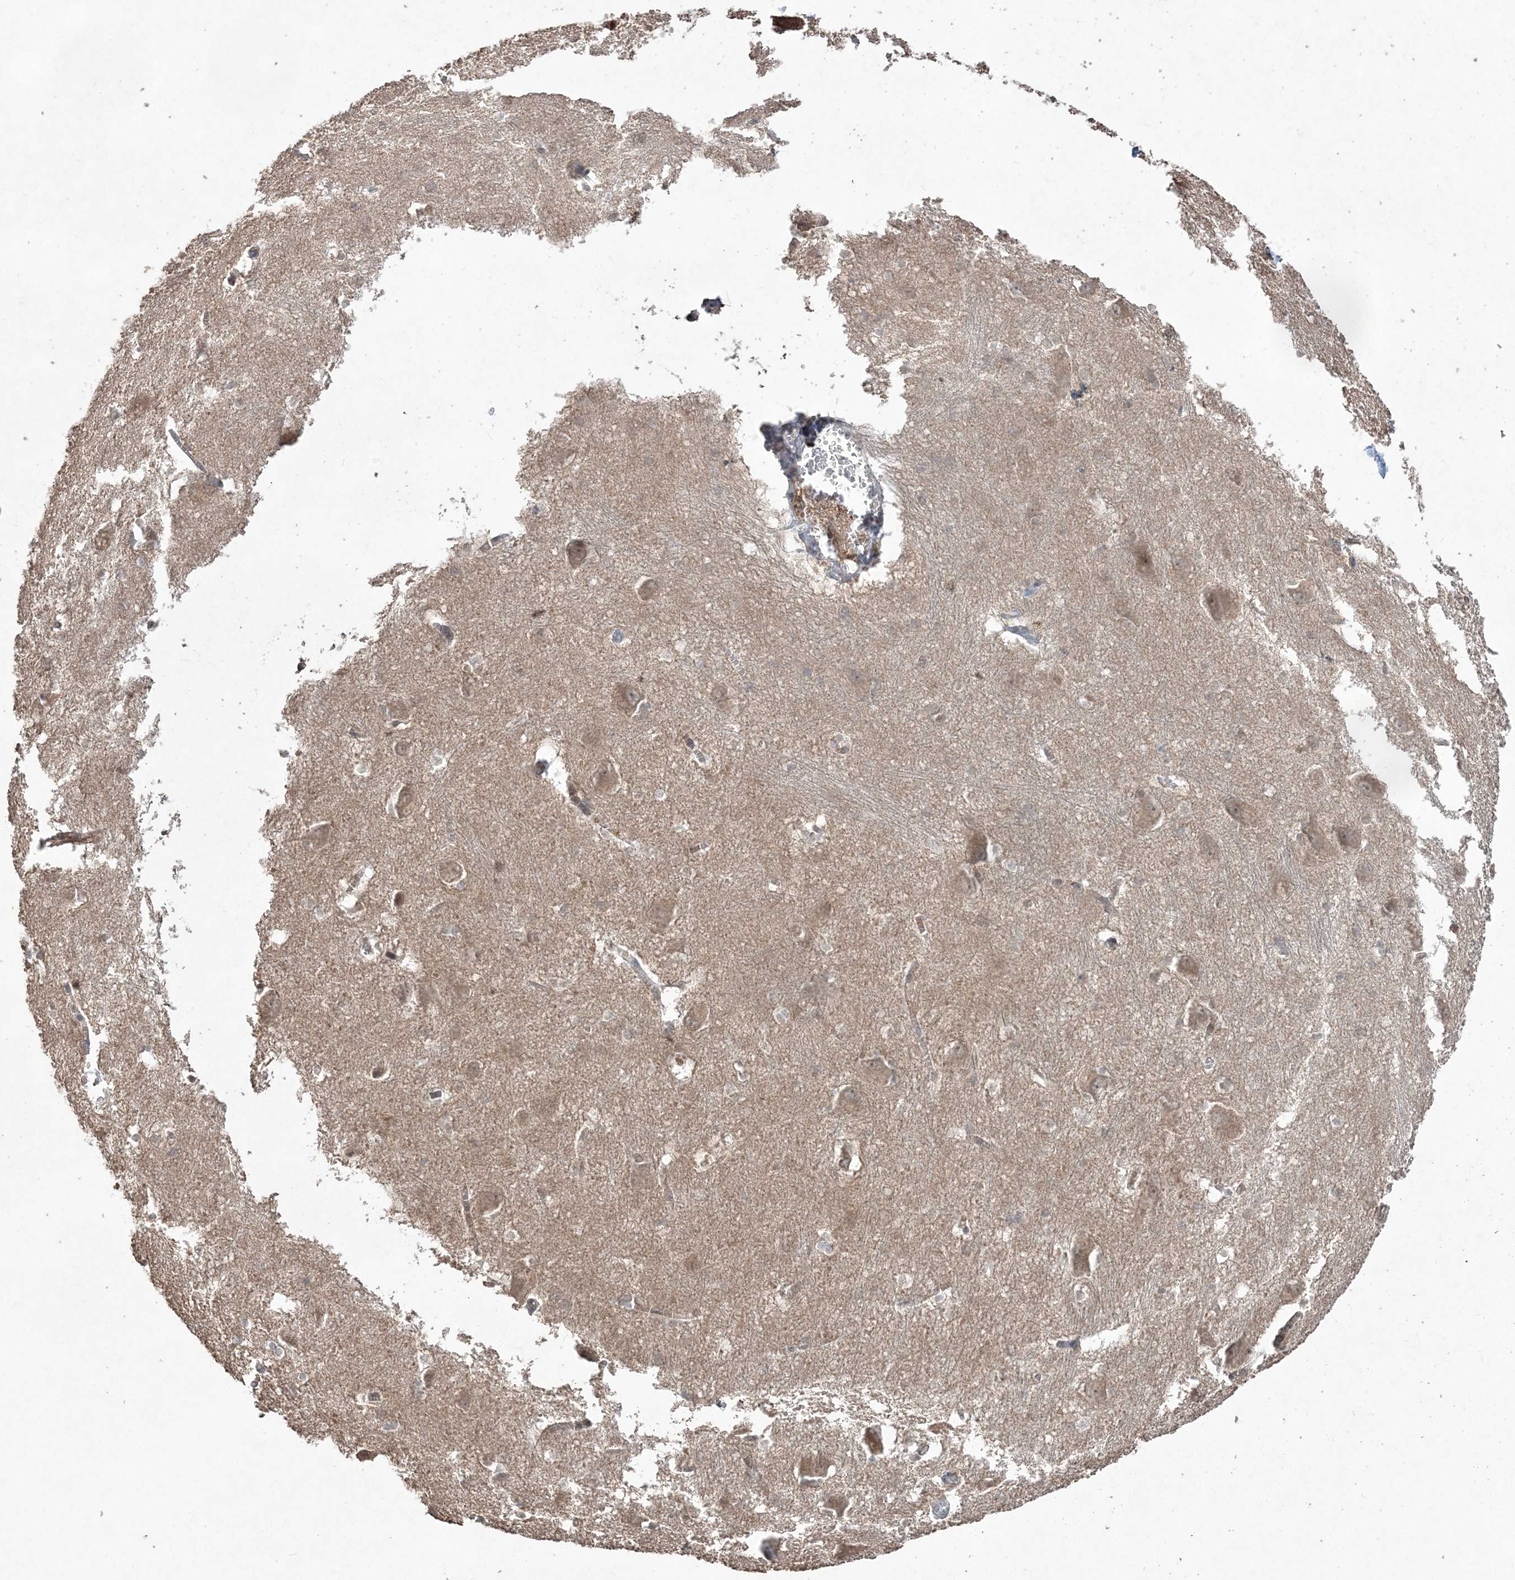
{"staining": {"intensity": "weak", "quantity": "<25%", "location": "cytoplasmic/membranous"}, "tissue": "caudate", "cell_type": "Glial cells", "image_type": "normal", "snomed": [{"axis": "morphology", "description": "Normal tissue, NOS"}, {"axis": "topography", "description": "Lateral ventricle wall"}], "caption": "Immunohistochemistry image of unremarkable caudate stained for a protein (brown), which displays no staining in glial cells.", "gene": "EHHADH", "patient": {"sex": "male", "age": 37}}